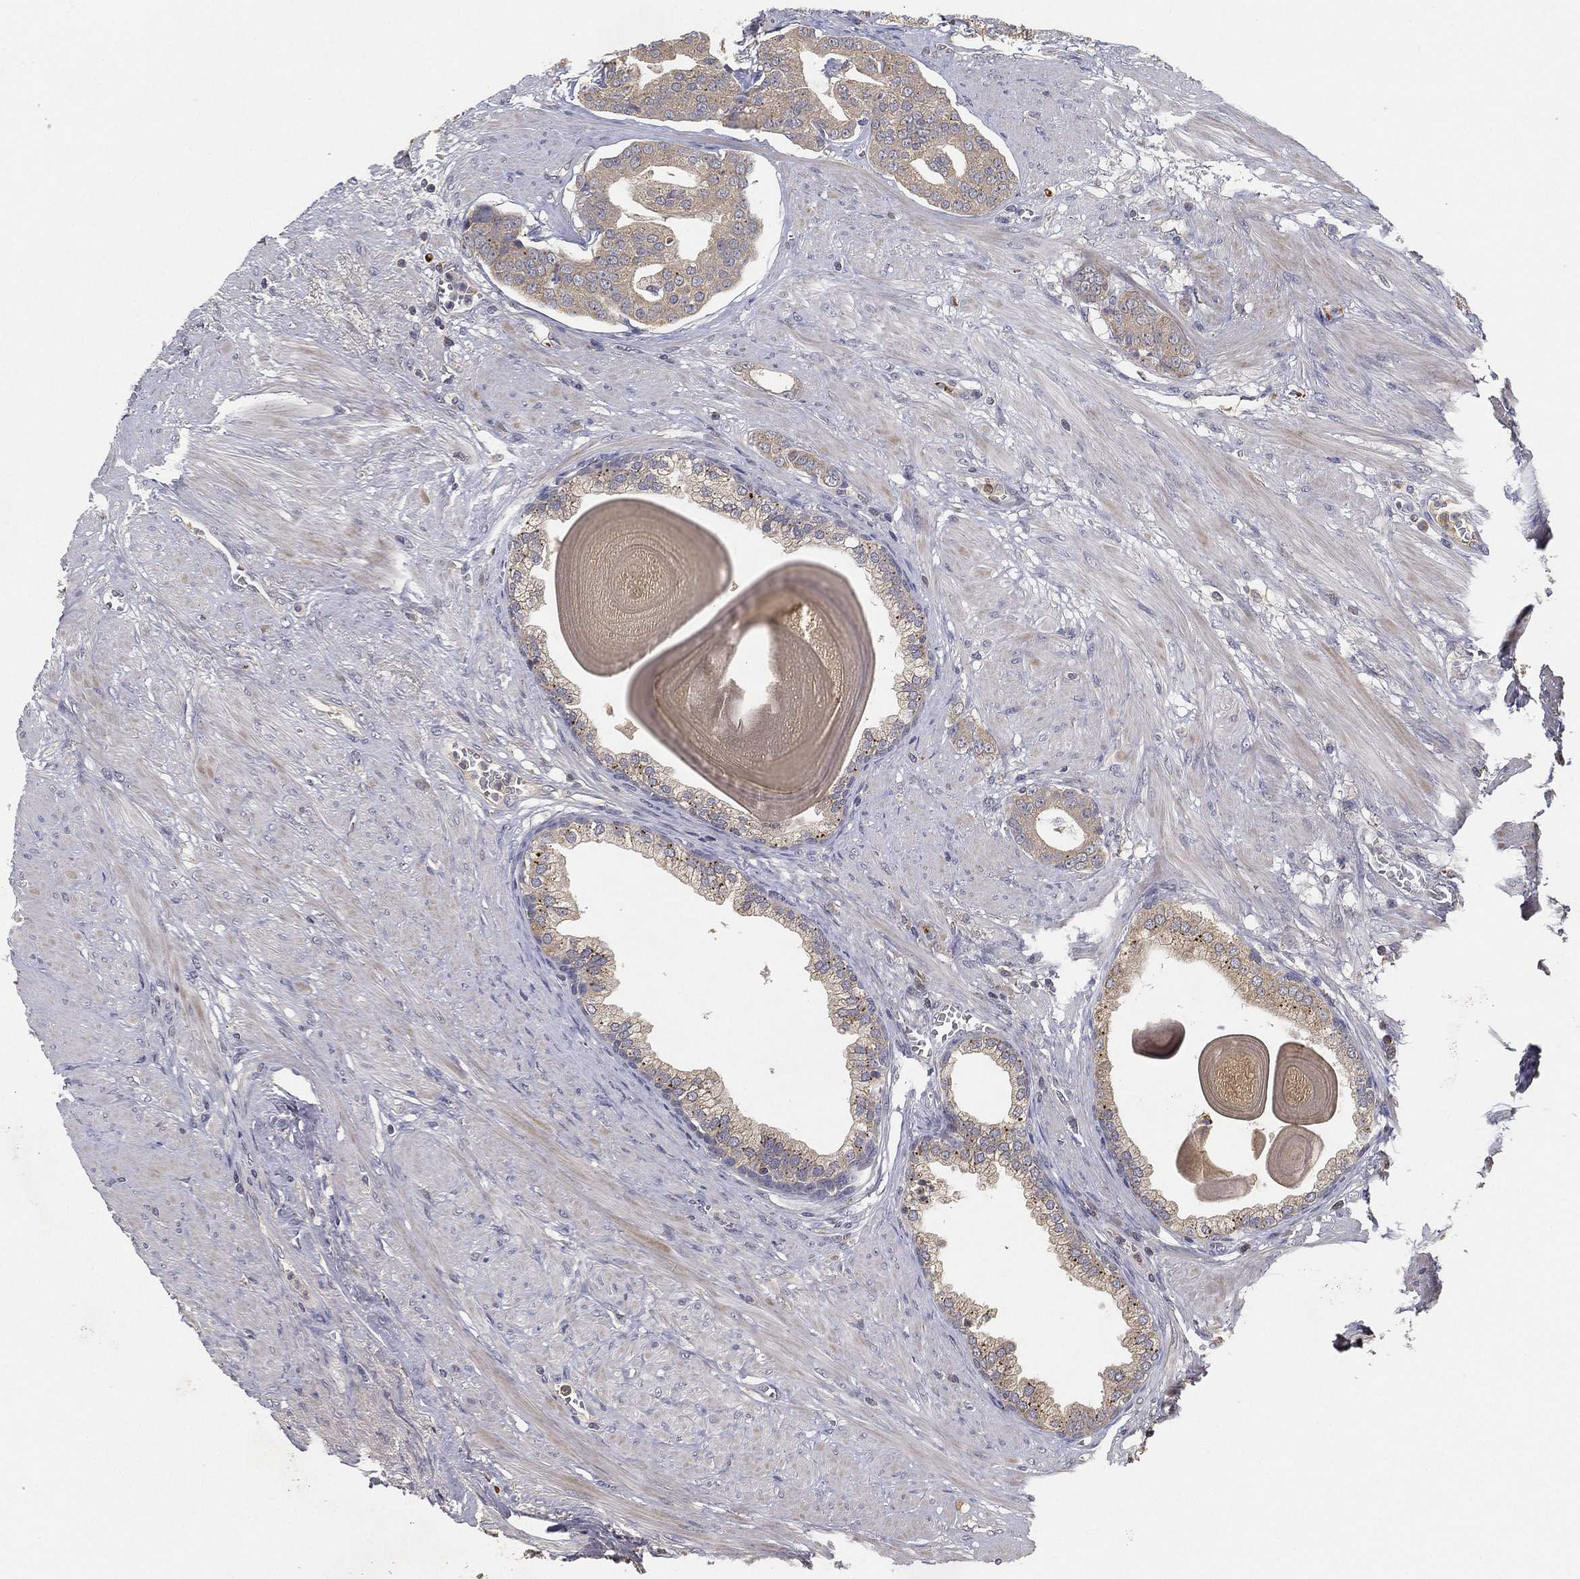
{"staining": {"intensity": "weak", "quantity": ">75%", "location": "cytoplasmic/membranous"}, "tissue": "prostate cancer", "cell_type": "Tumor cells", "image_type": "cancer", "snomed": [{"axis": "morphology", "description": "Adenocarcinoma, NOS"}, {"axis": "topography", "description": "Prostate"}], "caption": "A histopathology image of human prostate adenocarcinoma stained for a protein displays weak cytoplasmic/membranous brown staining in tumor cells.", "gene": "CFAP251", "patient": {"sex": "male", "age": 69}}